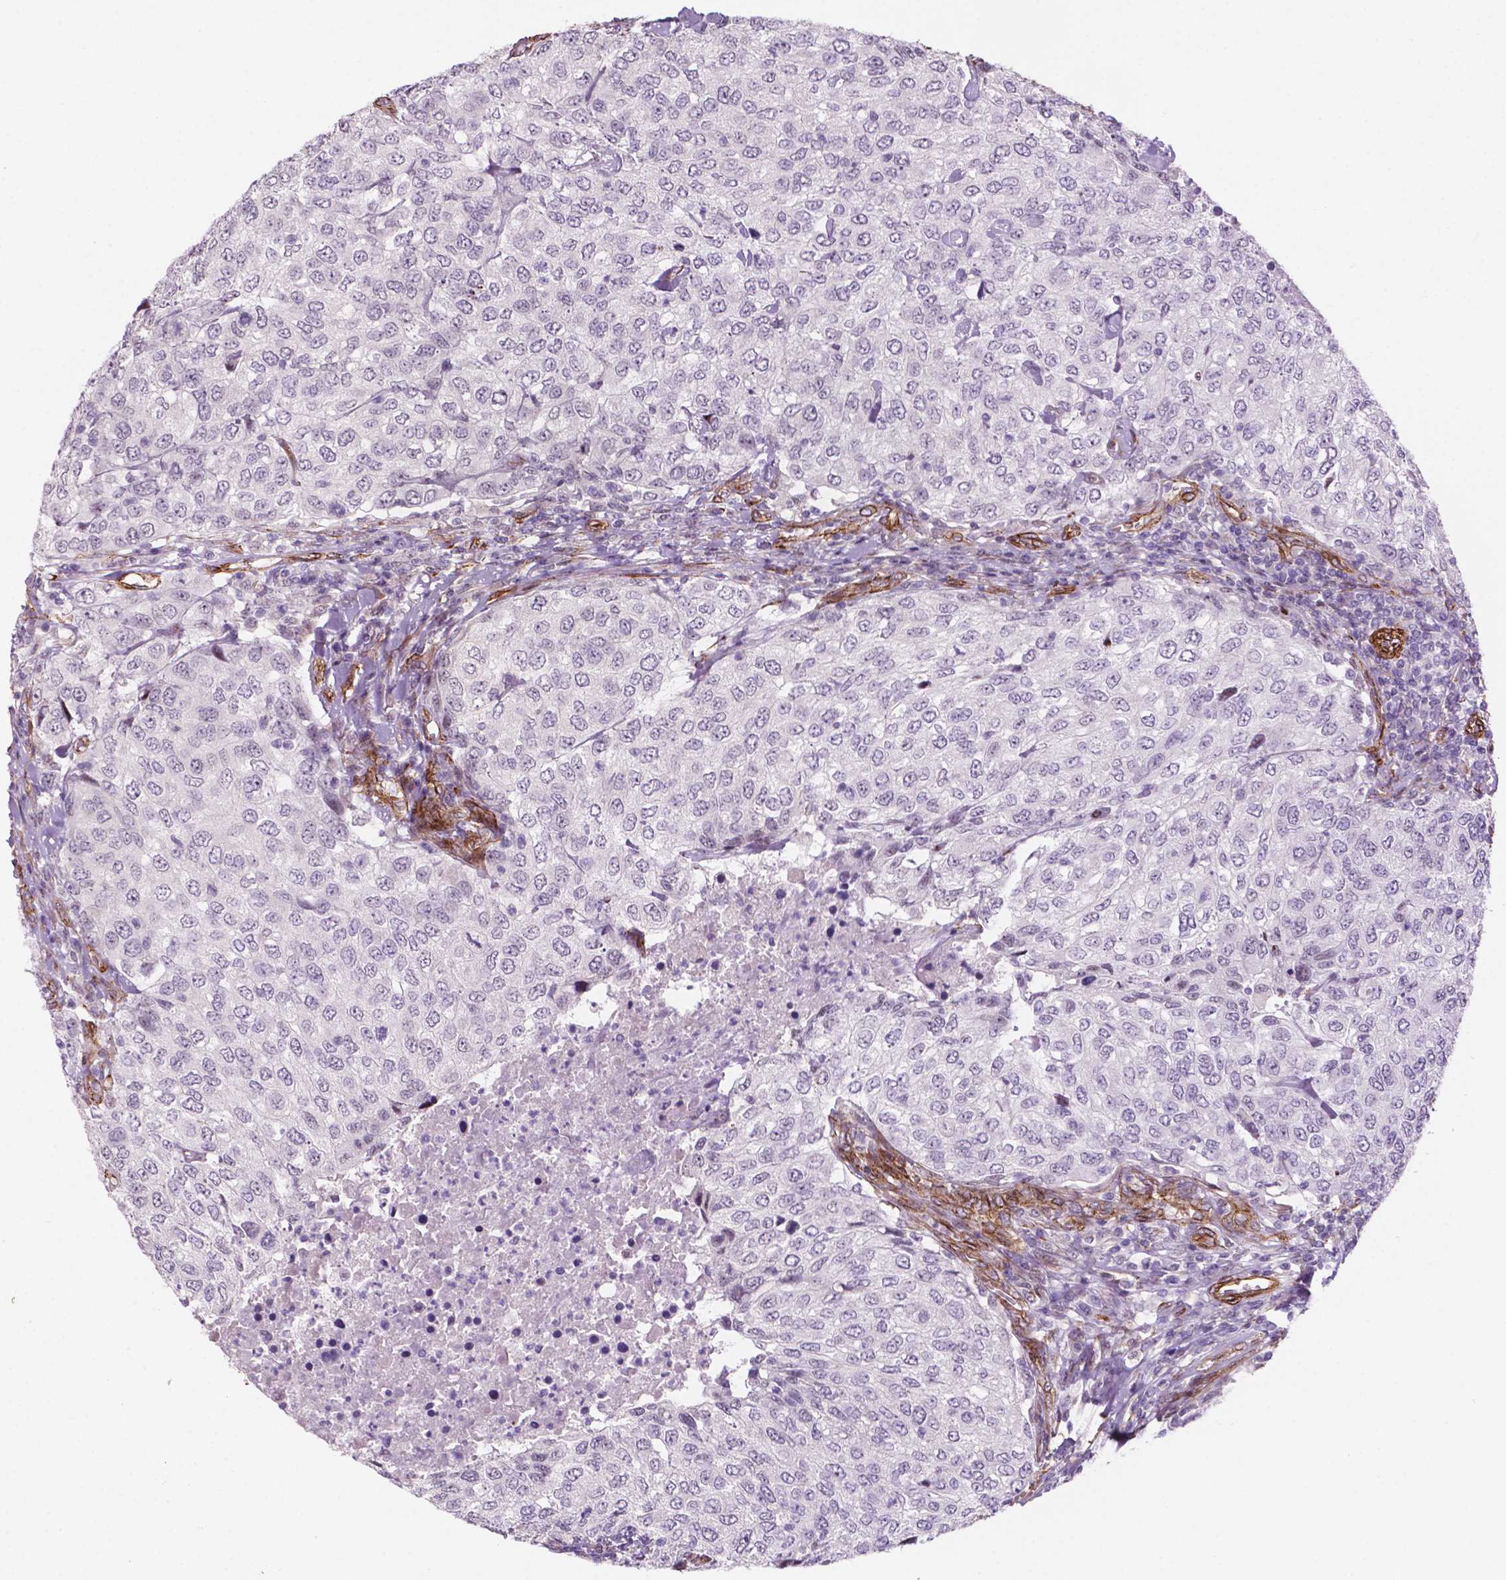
{"staining": {"intensity": "negative", "quantity": "none", "location": "none"}, "tissue": "urothelial cancer", "cell_type": "Tumor cells", "image_type": "cancer", "snomed": [{"axis": "morphology", "description": "Urothelial carcinoma, High grade"}, {"axis": "topography", "description": "Urinary bladder"}], "caption": "This is an IHC histopathology image of human urothelial cancer. There is no positivity in tumor cells.", "gene": "EGFL8", "patient": {"sex": "female", "age": 78}}